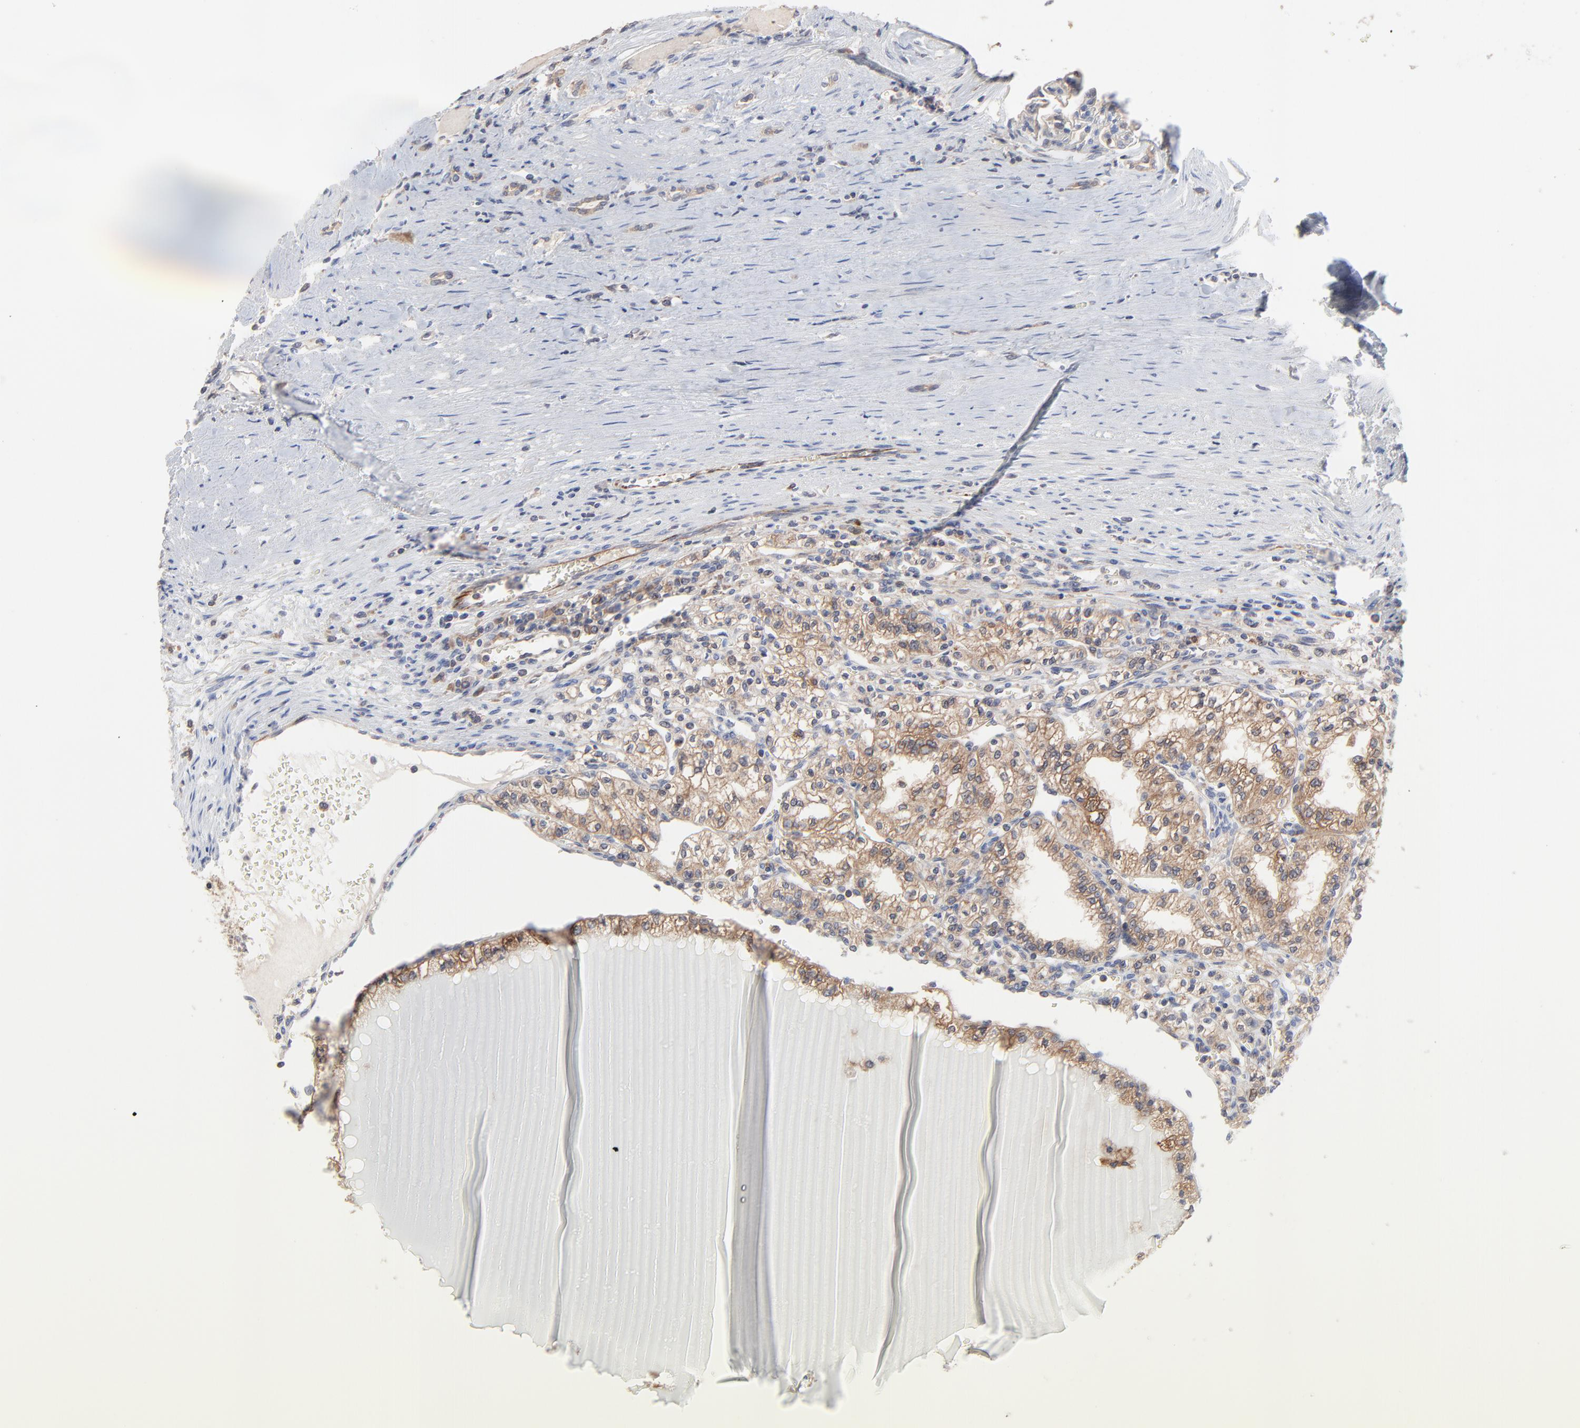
{"staining": {"intensity": "strong", "quantity": ">75%", "location": "cytoplasmic/membranous"}, "tissue": "renal cancer", "cell_type": "Tumor cells", "image_type": "cancer", "snomed": [{"axis": "morphology", "description": "Adenocarcinoma, NOS"}, {"axis": "topography", "description": "Kidney"}], "caption": "Brown immunohistochemical staining in renal adenocarcinoma displays strong cytoplasmic/membranous positivity in about >75% of tumor cells.", "gene": "RAB9A", "patient": {"sex": "male", "age": 61}}